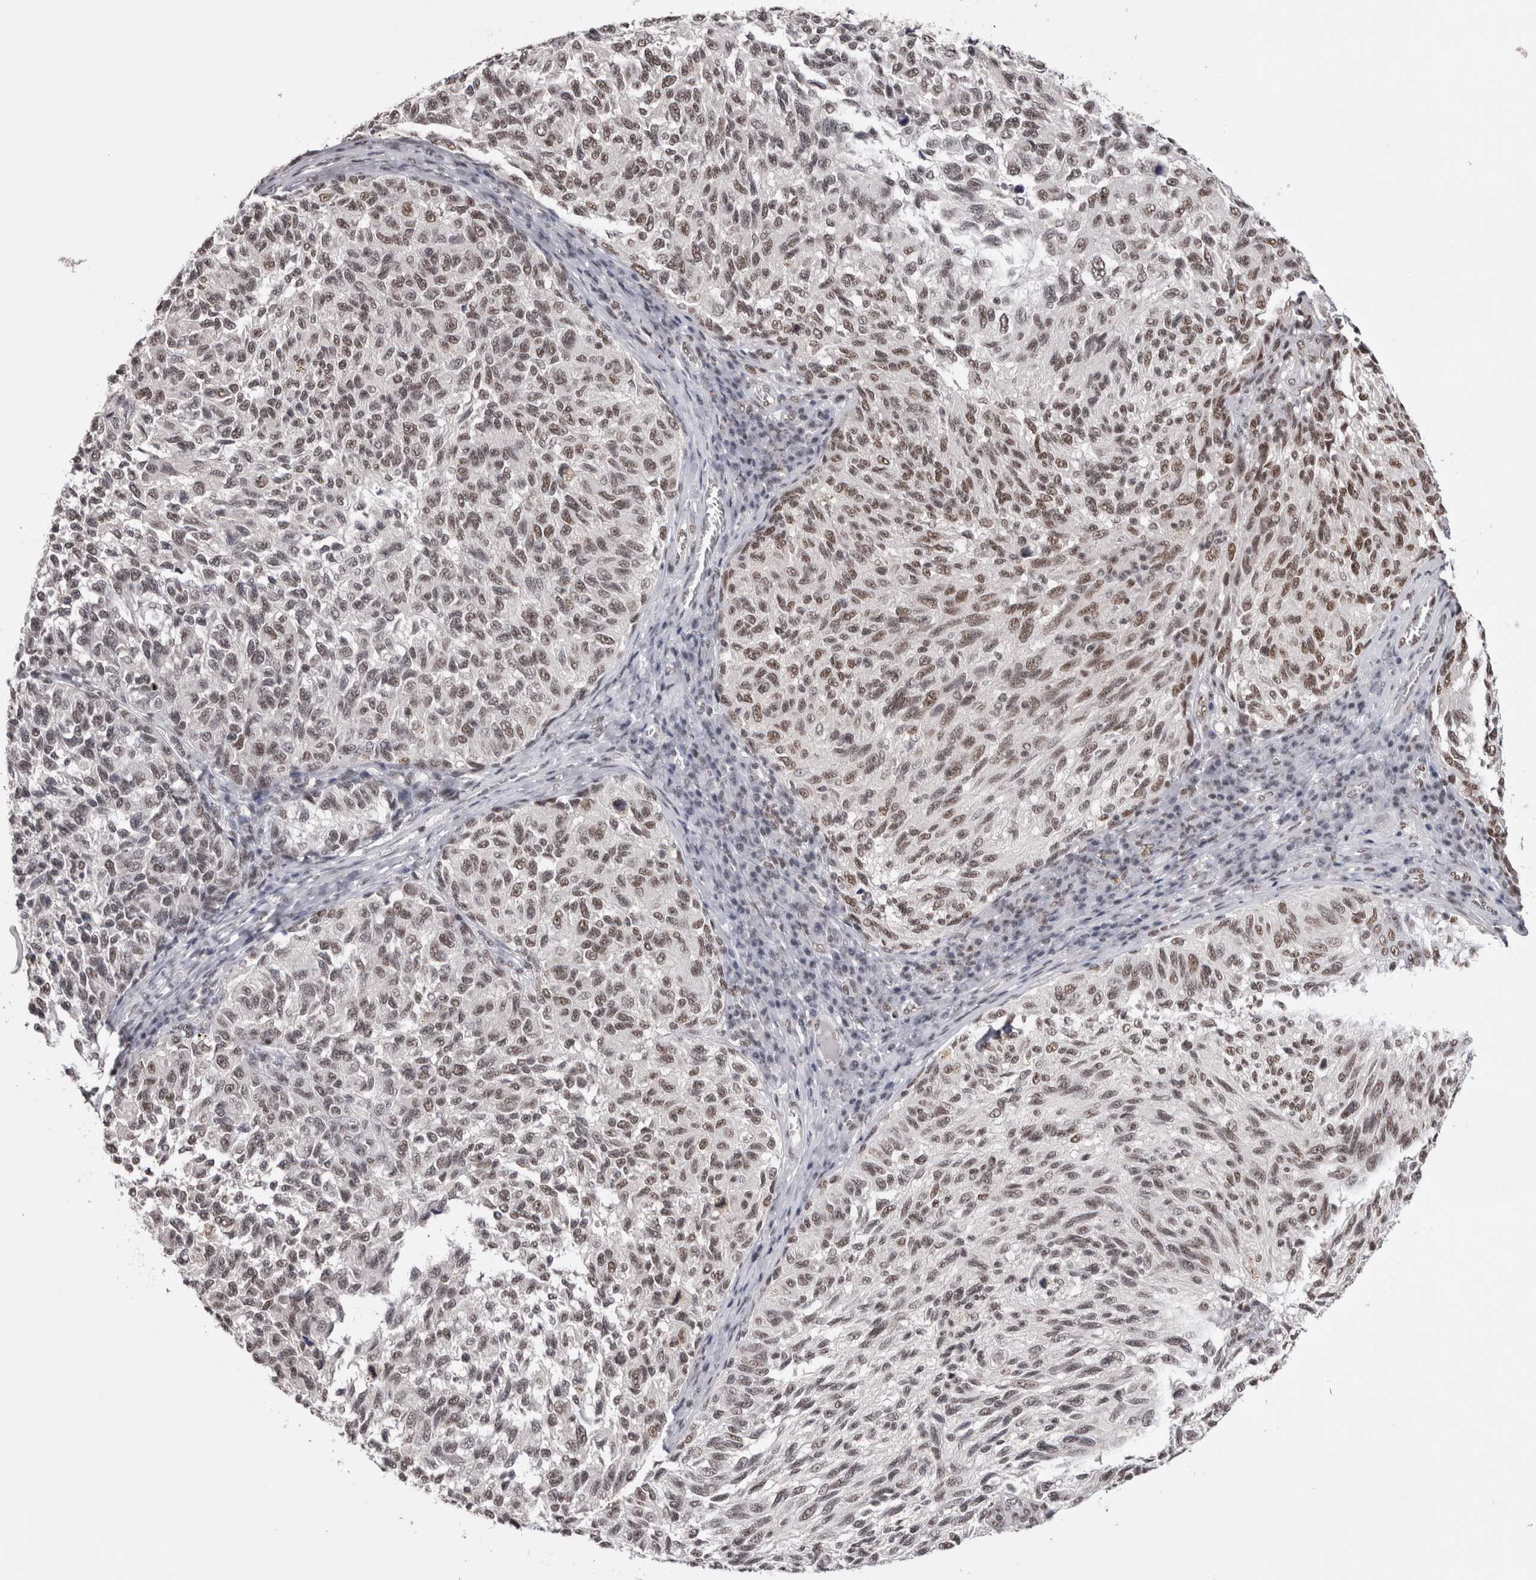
{"staining": {"intensity": "moderate", "quantity": ">75%", "location": "nuclear"}, "tissue": "melanoma", "cell_type": "Tumor cells", "image_type": "cancer", "snomed": [{"axis": "morphology", "description": "Malignant melanoma, NOS"}, {"axis": "topography", "description": "Skin"}], "caption": "Human malignant melanoma stained with a protein marker displays moderate staining in tumor cells.", "gene": "SMC1A", "patient": {"sex": "female", "age": 73}}